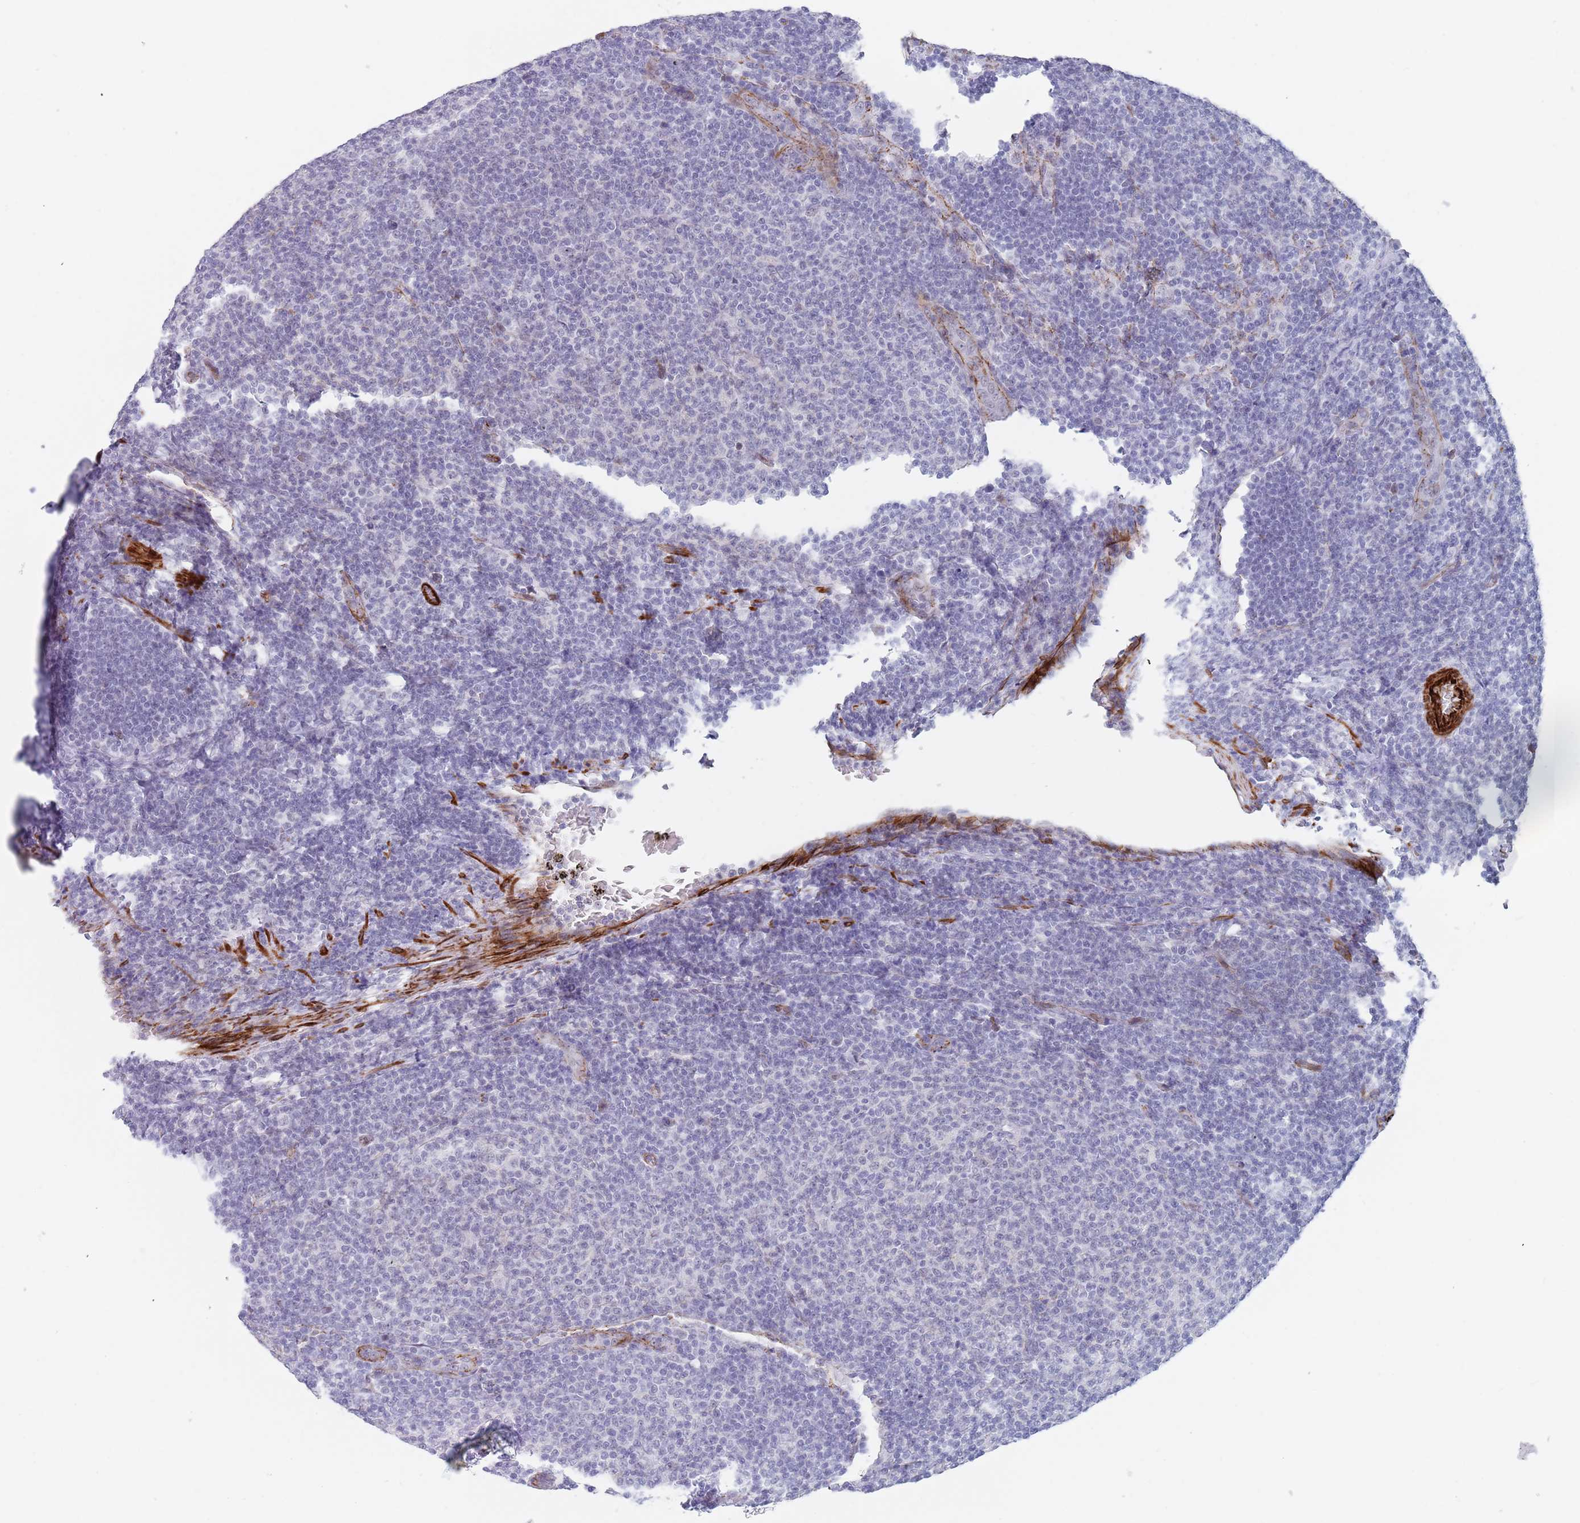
{"staining": {"intensity": "negative", "quantity": "none", "location": "none"}, "tissue": "lymphoma", "cell_type": "Tumor cells", "image_type": "cancer", "snomed": [{"axis": "morphology", "description": "Malignant lymphoma, non-Hodgkin's type, Low grade"}, {"axis": "topography", "description": "Lymph node"}], "caption": "A micrograph of low-grade malignant lymphoma, non-Hodgkin's type stained for a protein exhibits no brown staining in tumor cells.", "gene": "OR5A2", "patient": {"sex": "male", "age": 66}}